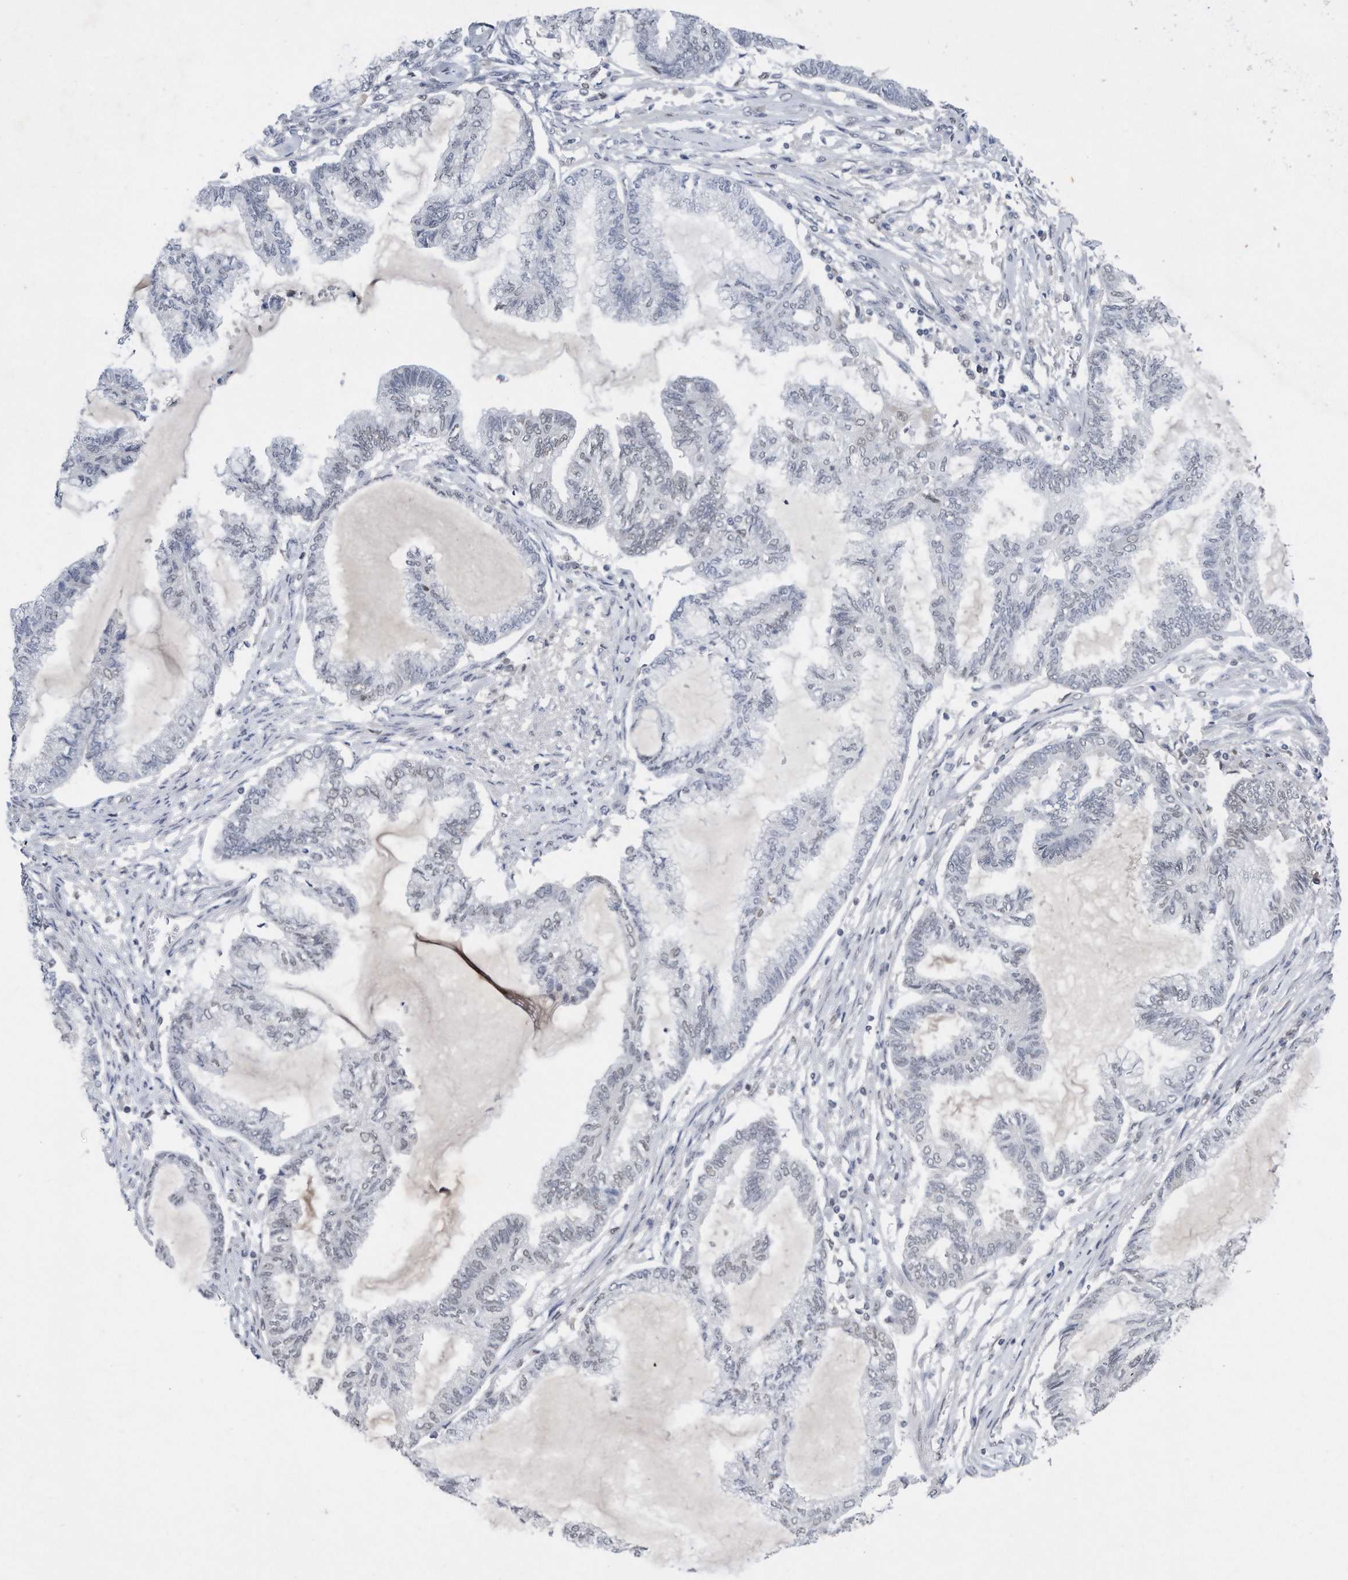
{"staining": {"intensity": "negative", "quantity": "none", "location": "none"}, "tissue": "endometrial cancer", "cell_type": "Tumor cells", "image_type": "cancer", "snomed": [{"axis": "morphology", "description": "Adenocarcinoma, NOS"}, {"axis": "topography", "description": "Endometrium"}], "caption": "DAB immunohistochemical staining of endometrial cancer exhibits no significant positivity in tumor cells. Brightfield microscopy of IHC stained with DAB (brown) and hematoxylin (blue), captured at high magnification.", "gene": "TP53INP1", "patient": {"sex": "female", "age": 86}}